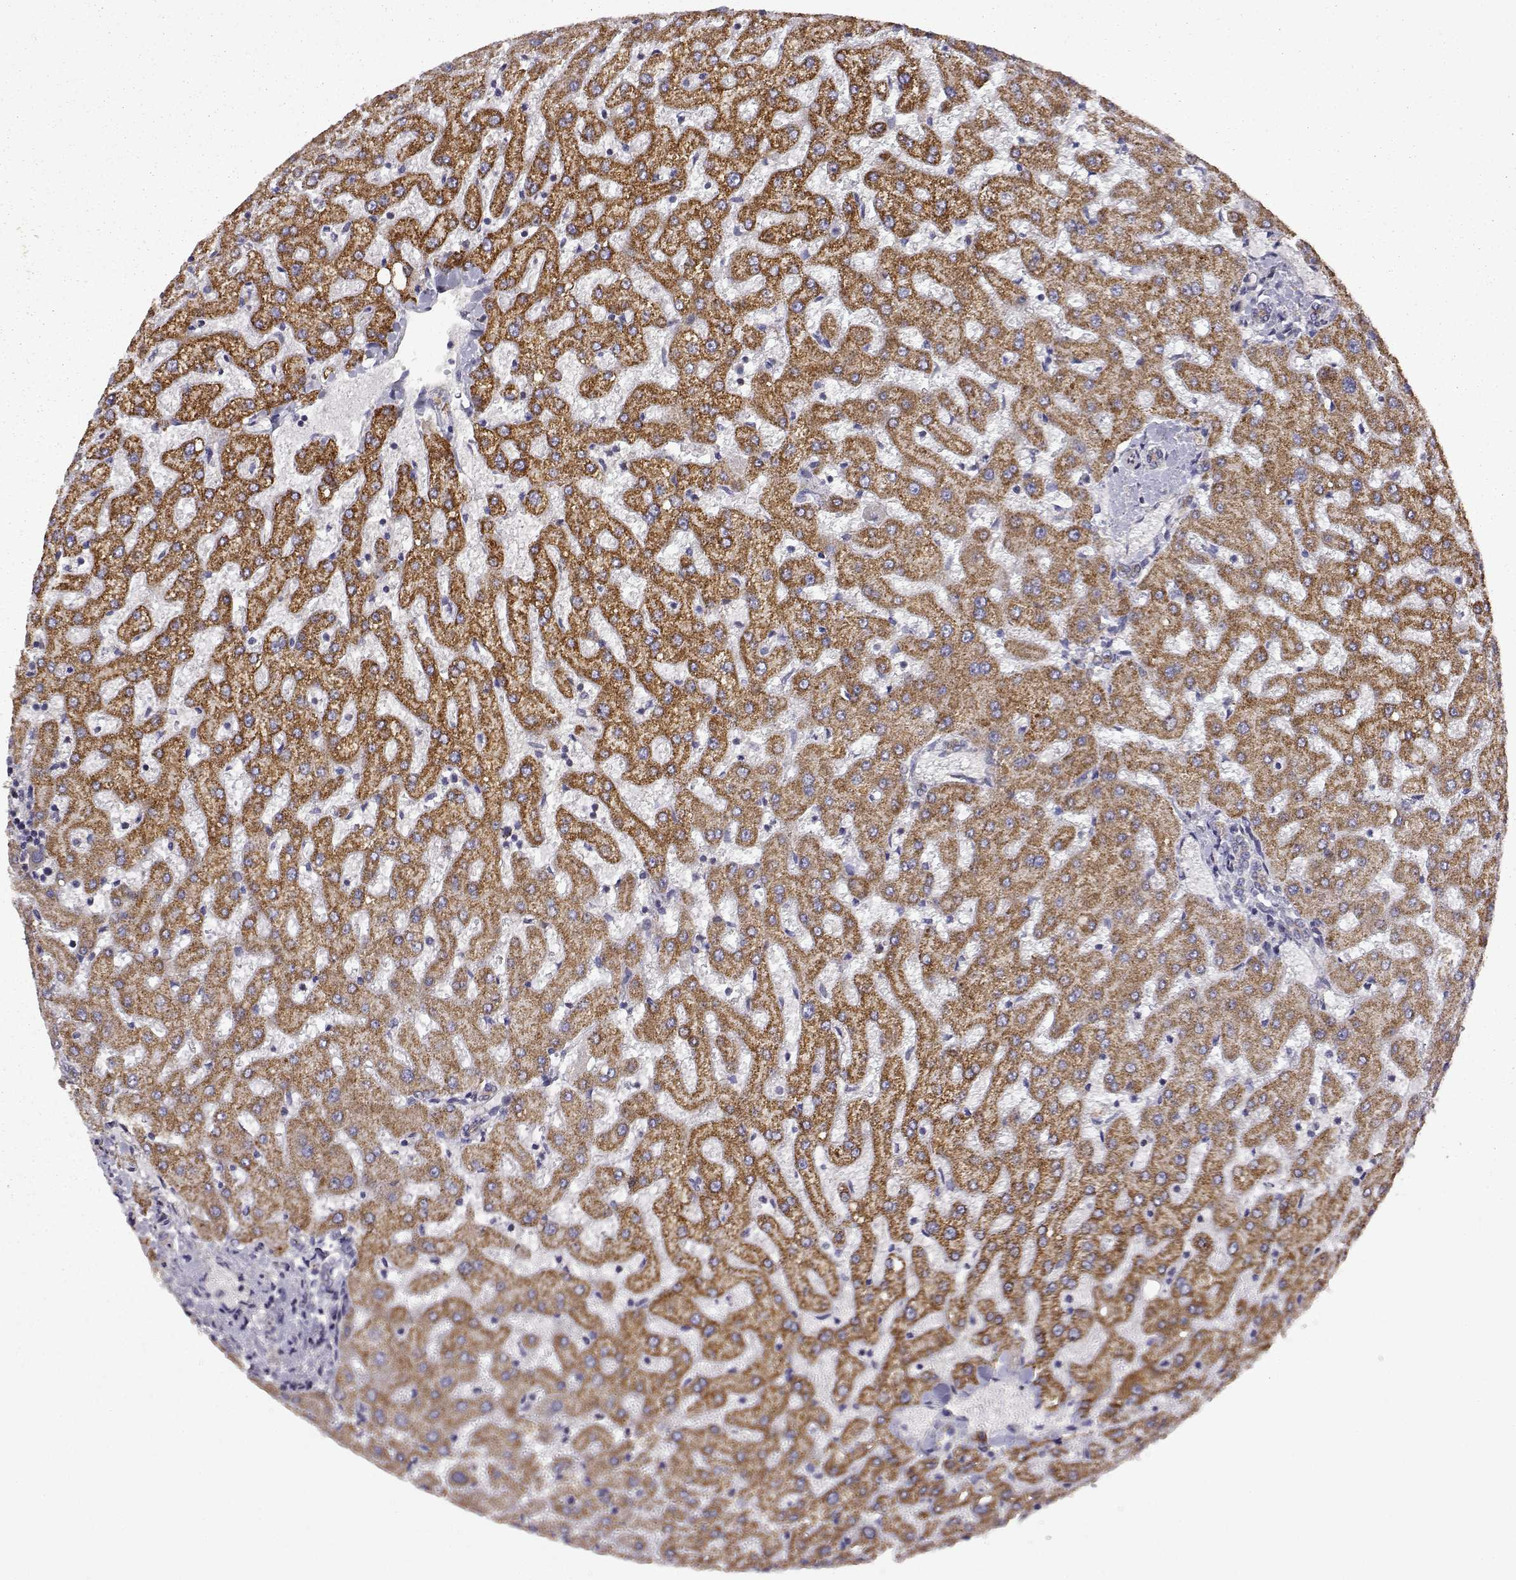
{"staining": {"intensity": "weak", "quantity": "25%-75%", "location": "cytoplasmic/membranous"}, "tissue": "liver", "cell_type": "Cholangiocytes", "image_type": "normal", "snomed": [{"axis": "morphology", "description": "Normal tissue, NOS"}, {"axis": "topography", "description": "Liver"}], "caption": "IHC image of normal liver: human liver stained using immunohistochemistry reveals low levels of weak protein expression localized specifically in the cytoplasmic/membranous of cholangiocytes, appearing as a cytoplasmic/membranous brown color.", "gene": "DDC", "patient": {"sex": "female", "age": 50}}